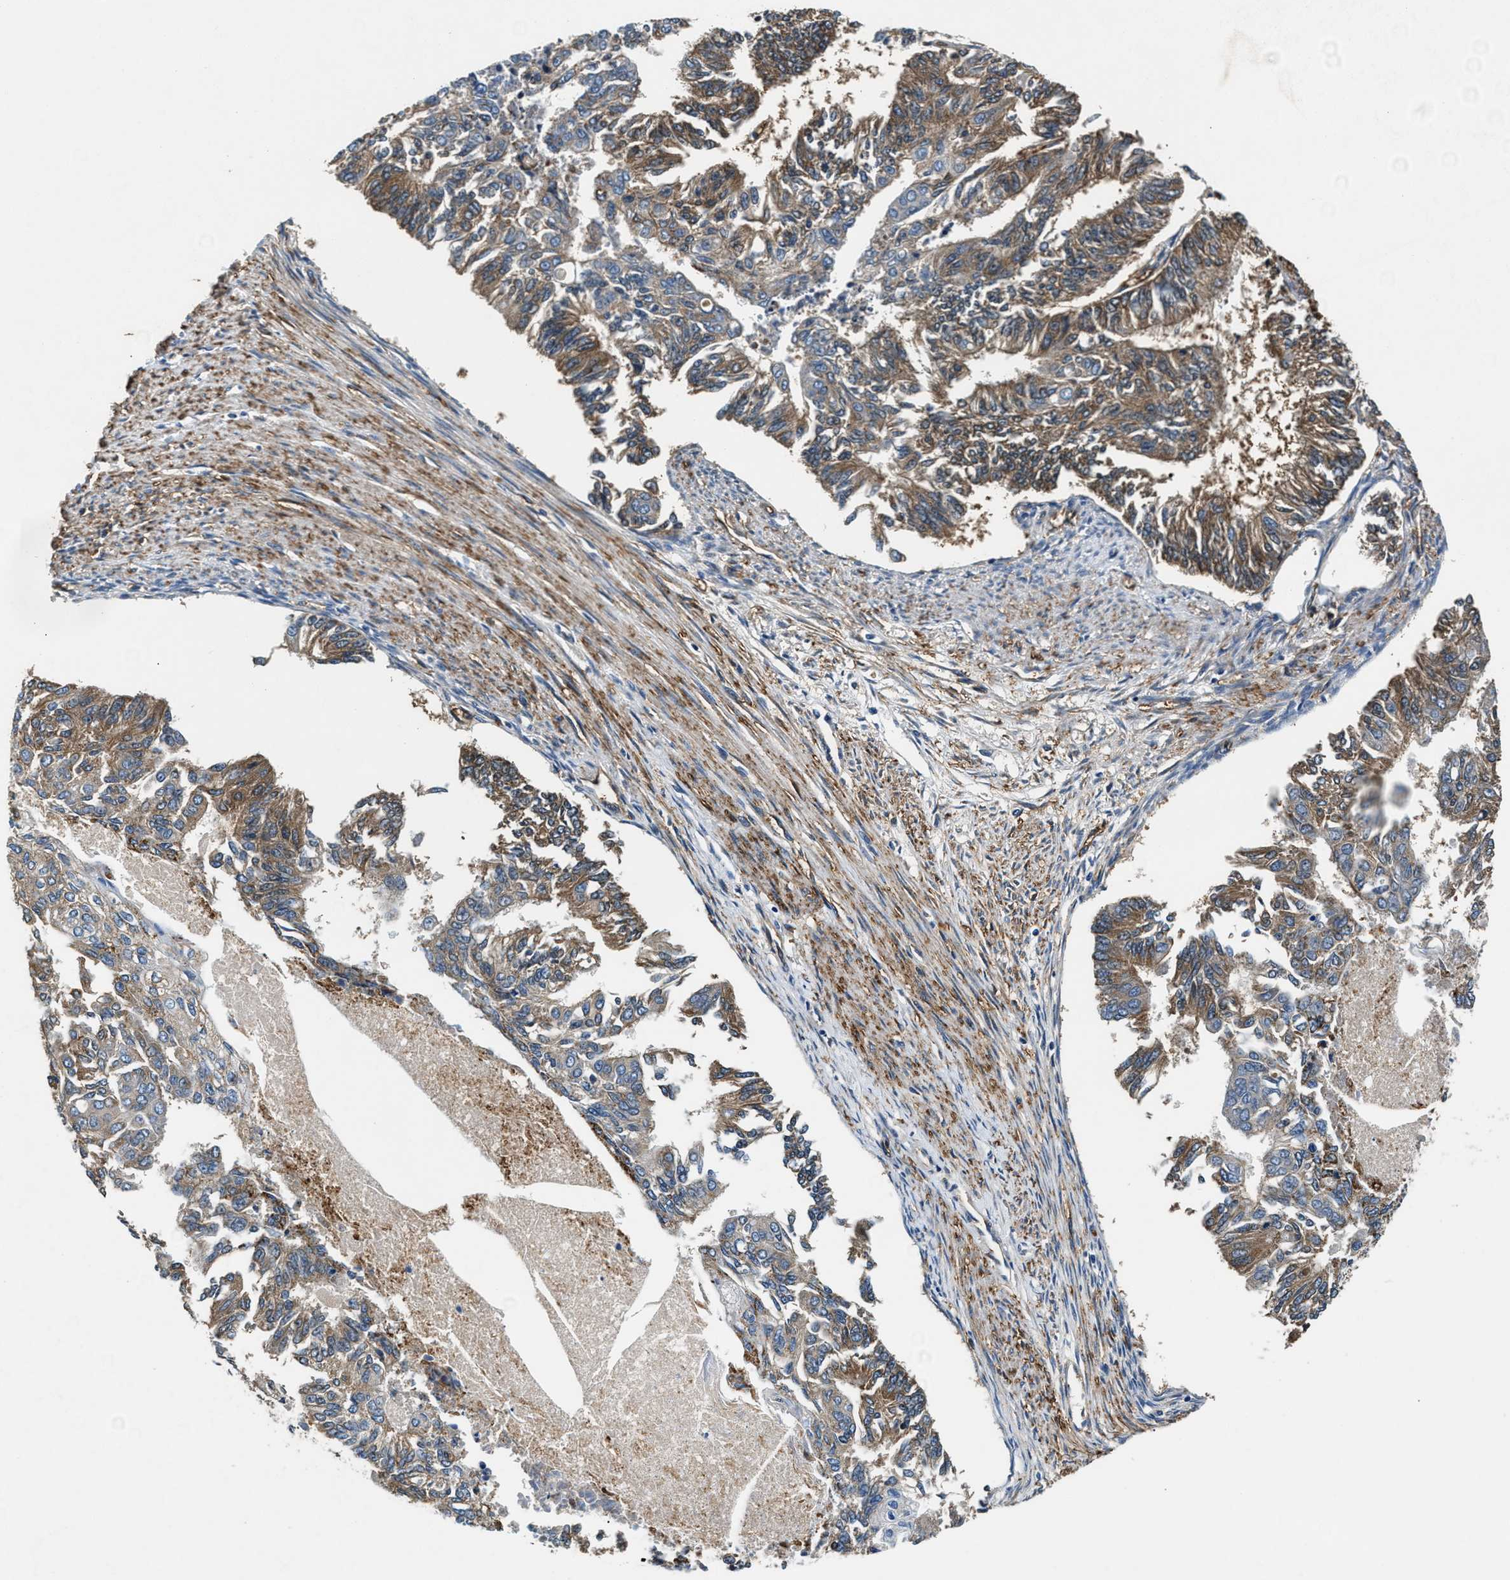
{"staining": {"intensity": "moderate", "quantity": ">75%", "location": "cytoplasmic/membranous"}, "tissue": "endometrial cancer", "cell_type": "Tumor cells", "image_type": "cancer", "snomed": [{"axis": "morphology", "description": "Adenocarcinoma, NOS"}, {"axis": "topography", "description": "Endometrium"}], "caption": "The histopathology image shows staining of adenocarcinoma (endometrial), revealing moderate cytoplasmic/membranous protein positivity (brown color) within tumor cells.", "gene": "PRTFDC1", "patient": {"sex": "female", "age": 32}}